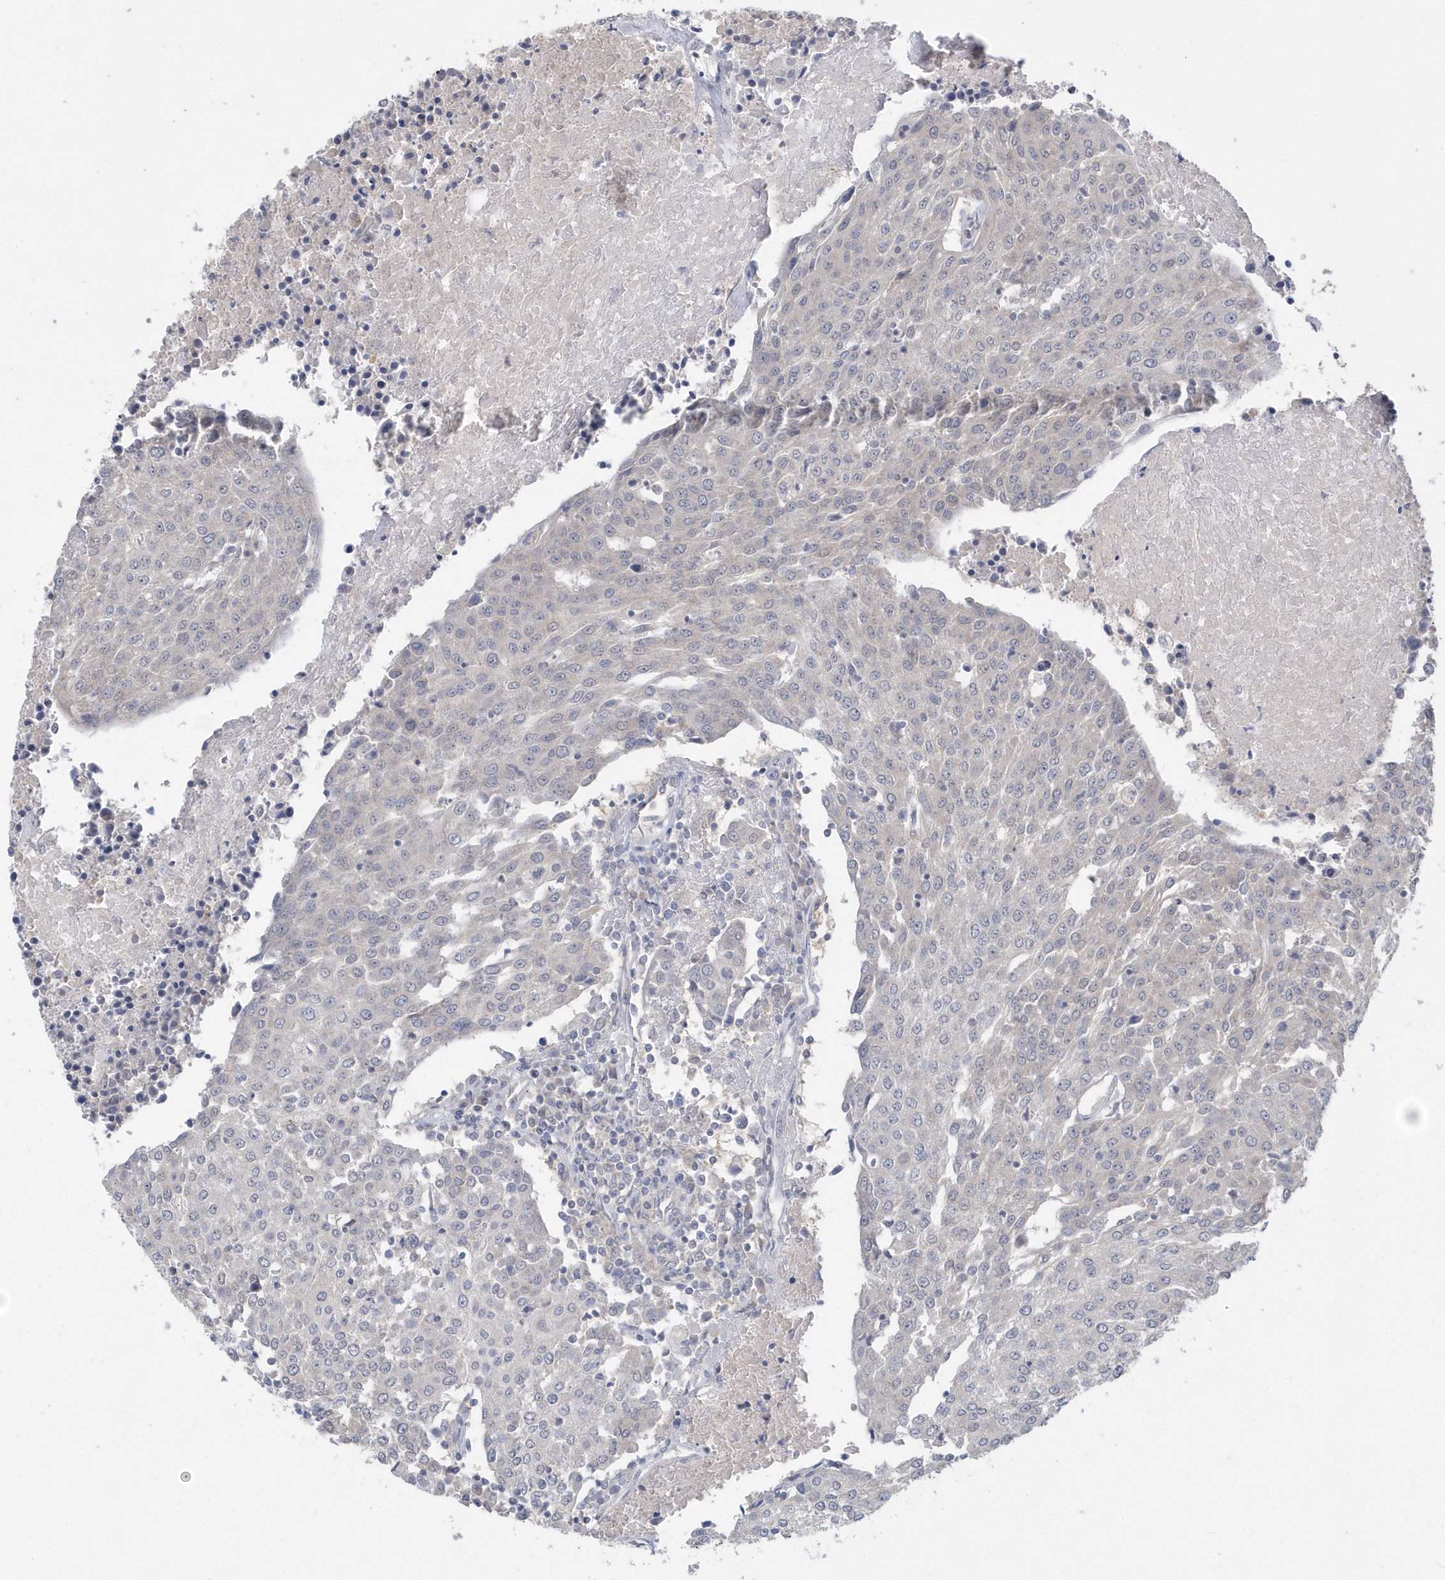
{"staining": {"intensity": "negative", "quantity": "none", "location": "none"}, "tissue": "urothelial cancer", "cell_type": "Tumor cells", "image_type": "cancer", "snomed": [{"axis": "morphology", "description": "Urothelial carcinoma, High grade"}, {"axis": "topography", "description": "Urinary bladder"}], "caption": "Micrograph shows no significant protein expression in tumor cells of urothelial carcinoma (high-grade).", "gene": "AKR7A2", "patient": {"sex": "female", "age": 85}}